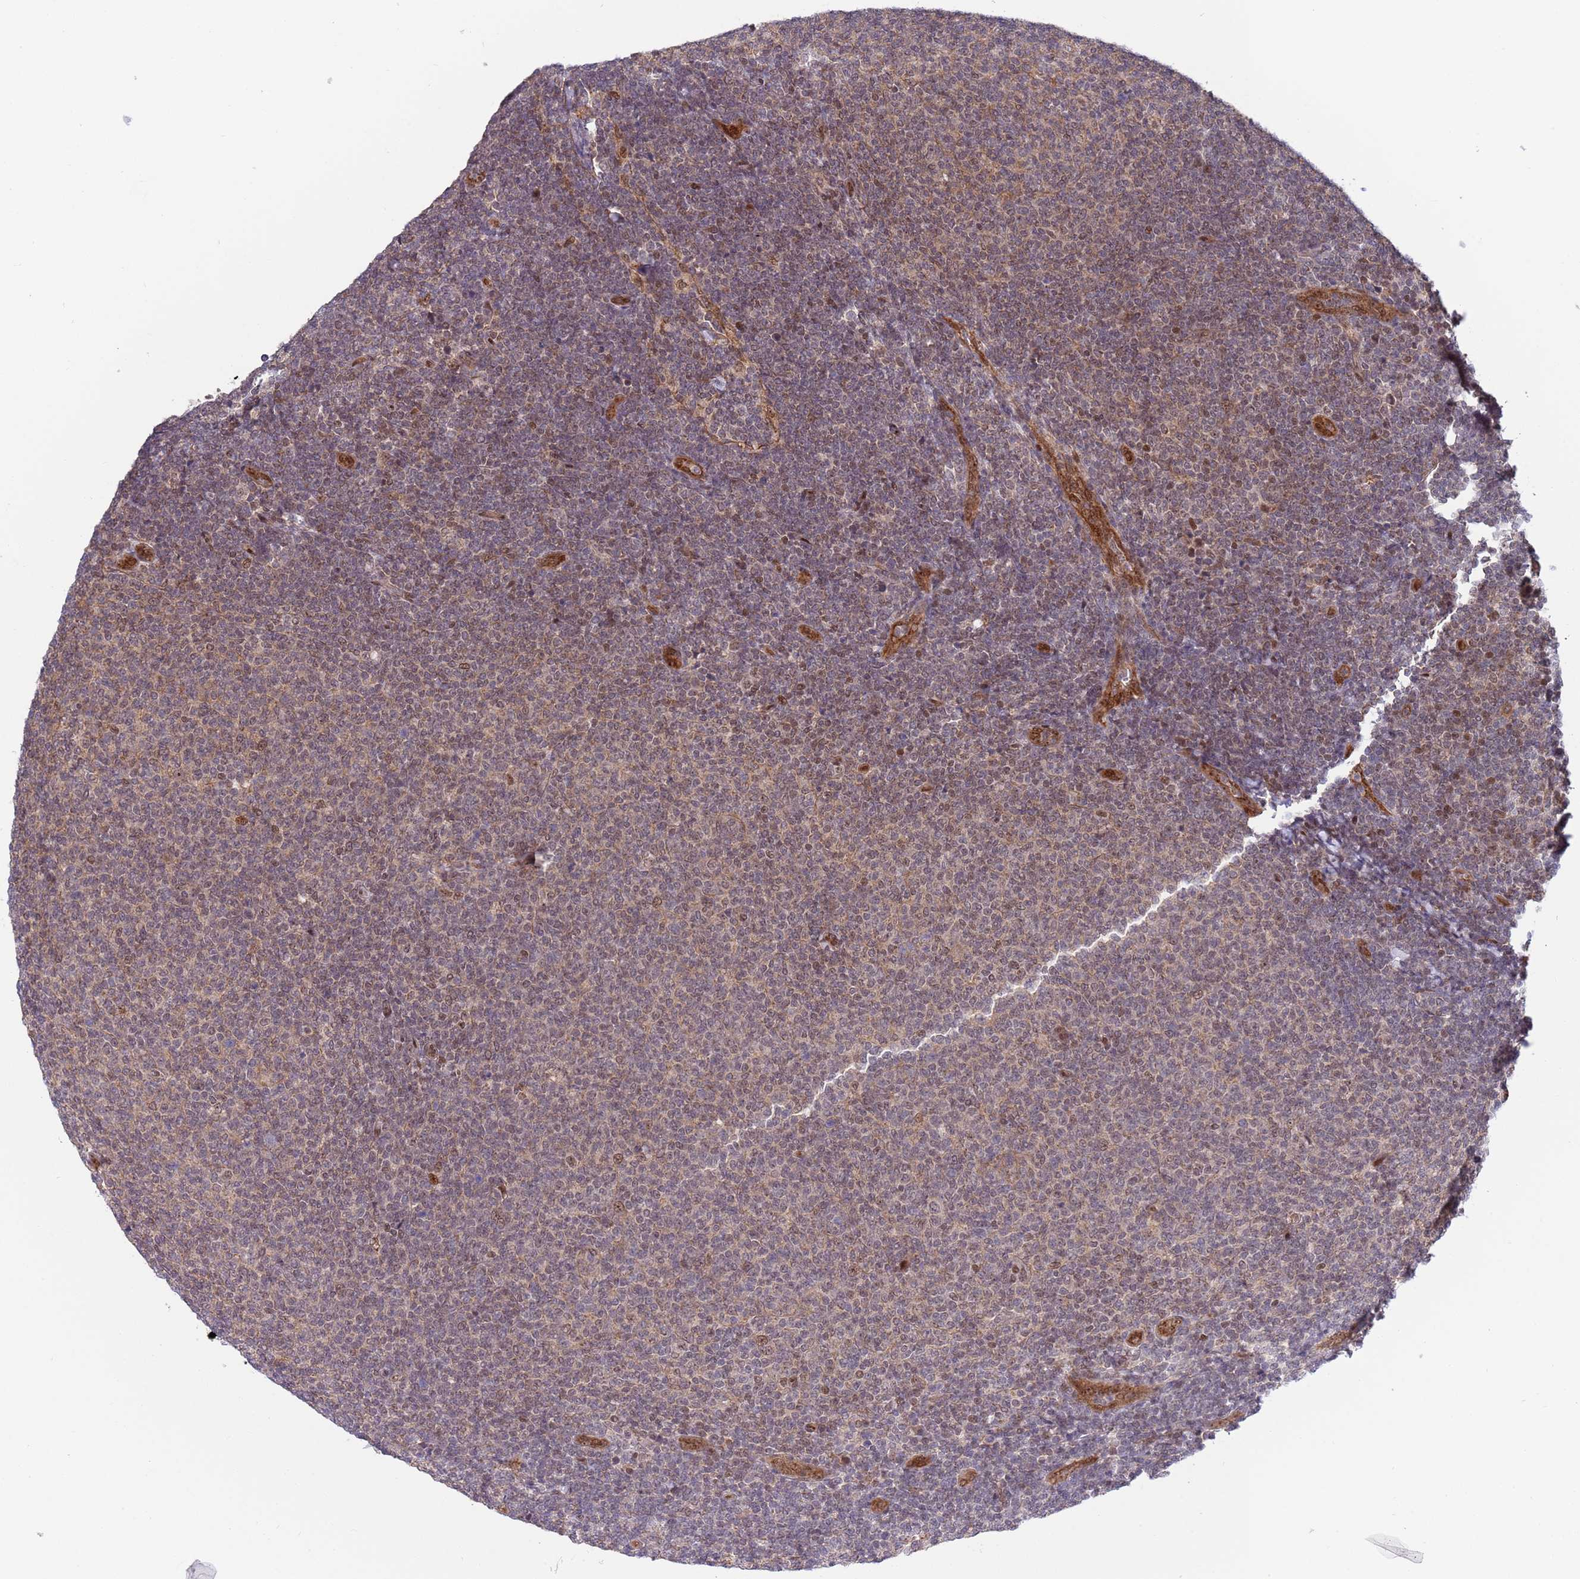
{"staining": {"intensity": "weak", "quantity": "25%-75%", "location": "nuclear"}, "tissue": "lymphoma", "cell_type": "Tumor cells", "image_type": "cancer", "snomed": [{"axis": "morphology", "description": "Malignant lymphoma, non-Hodgkin's type, Low grade"}, {"axis": "topography", "description": "Lymph node"}], "caption": "Lymphoma tissue exhibits weak nuclear staining in about 25%-75% of tumor cells, visualized by immunohistochemistry.", "gene": "TBX10", "patient": {"sex": "male", "age": 66}}